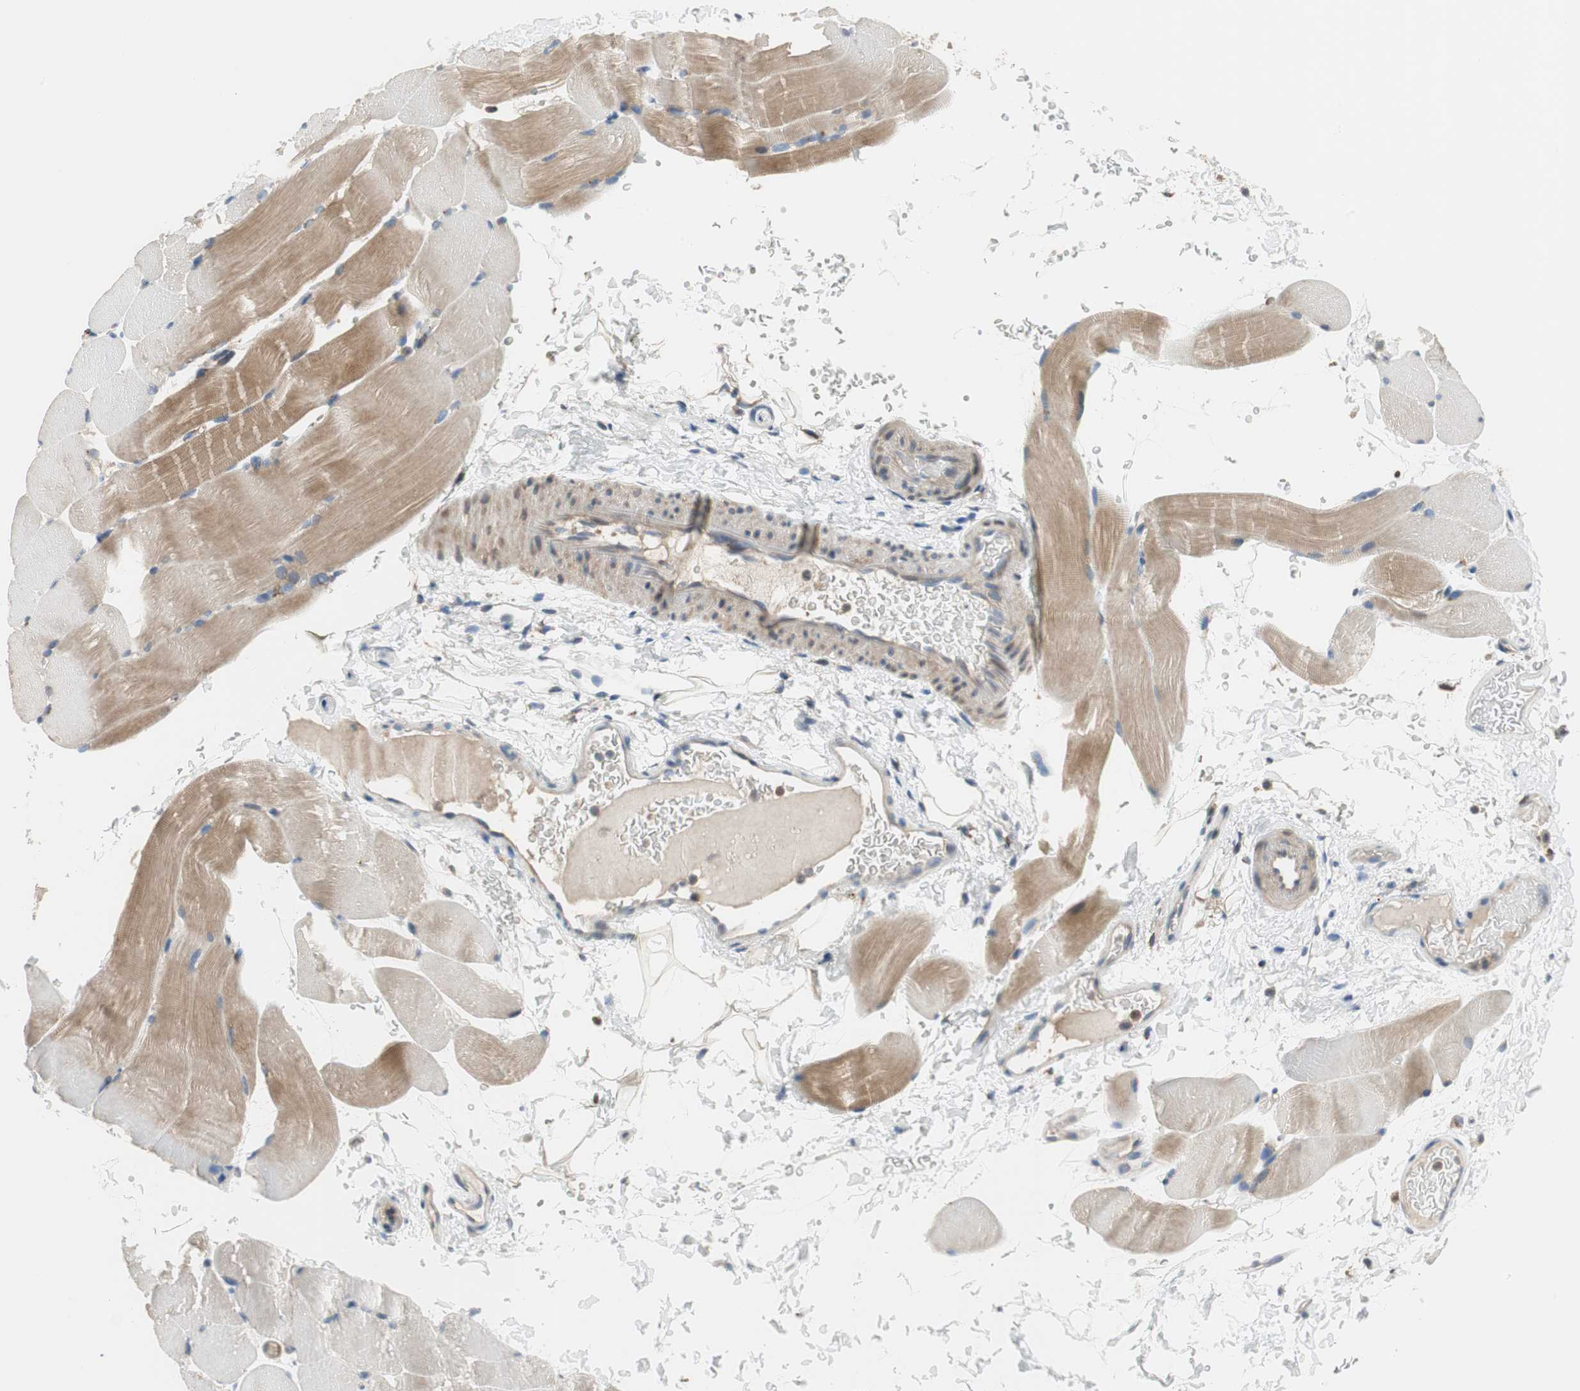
{"staining": {"intensity": "weak", "quantity": "25%-75%", "location": "cytoplasmic/membranous"}, "tissue": "skeletal muscle", "cell_type": "Myocytes", "image_type": "normal", "snomed": [{"axis": "morphology", "description": "Normal tissue, NOS"}, {"axis": "topography", "description": "Skeletal muscle"}, {"axis": "topography", "description": "Parathyroid gland"}], "caption": "Brown immunohistochemical staining in unremarkable skeletal muscle demonstrates weak cytoplasmic/membranous expression in about 25%-75% of myocytes. The staining was performed using DAB to visualize the protein expression in brown, while the nuclei were stained in blue with hematoxylin (Magnification: 20x).", "gene": "ALPL", "patient": {"sex": "female", "age": 37}}